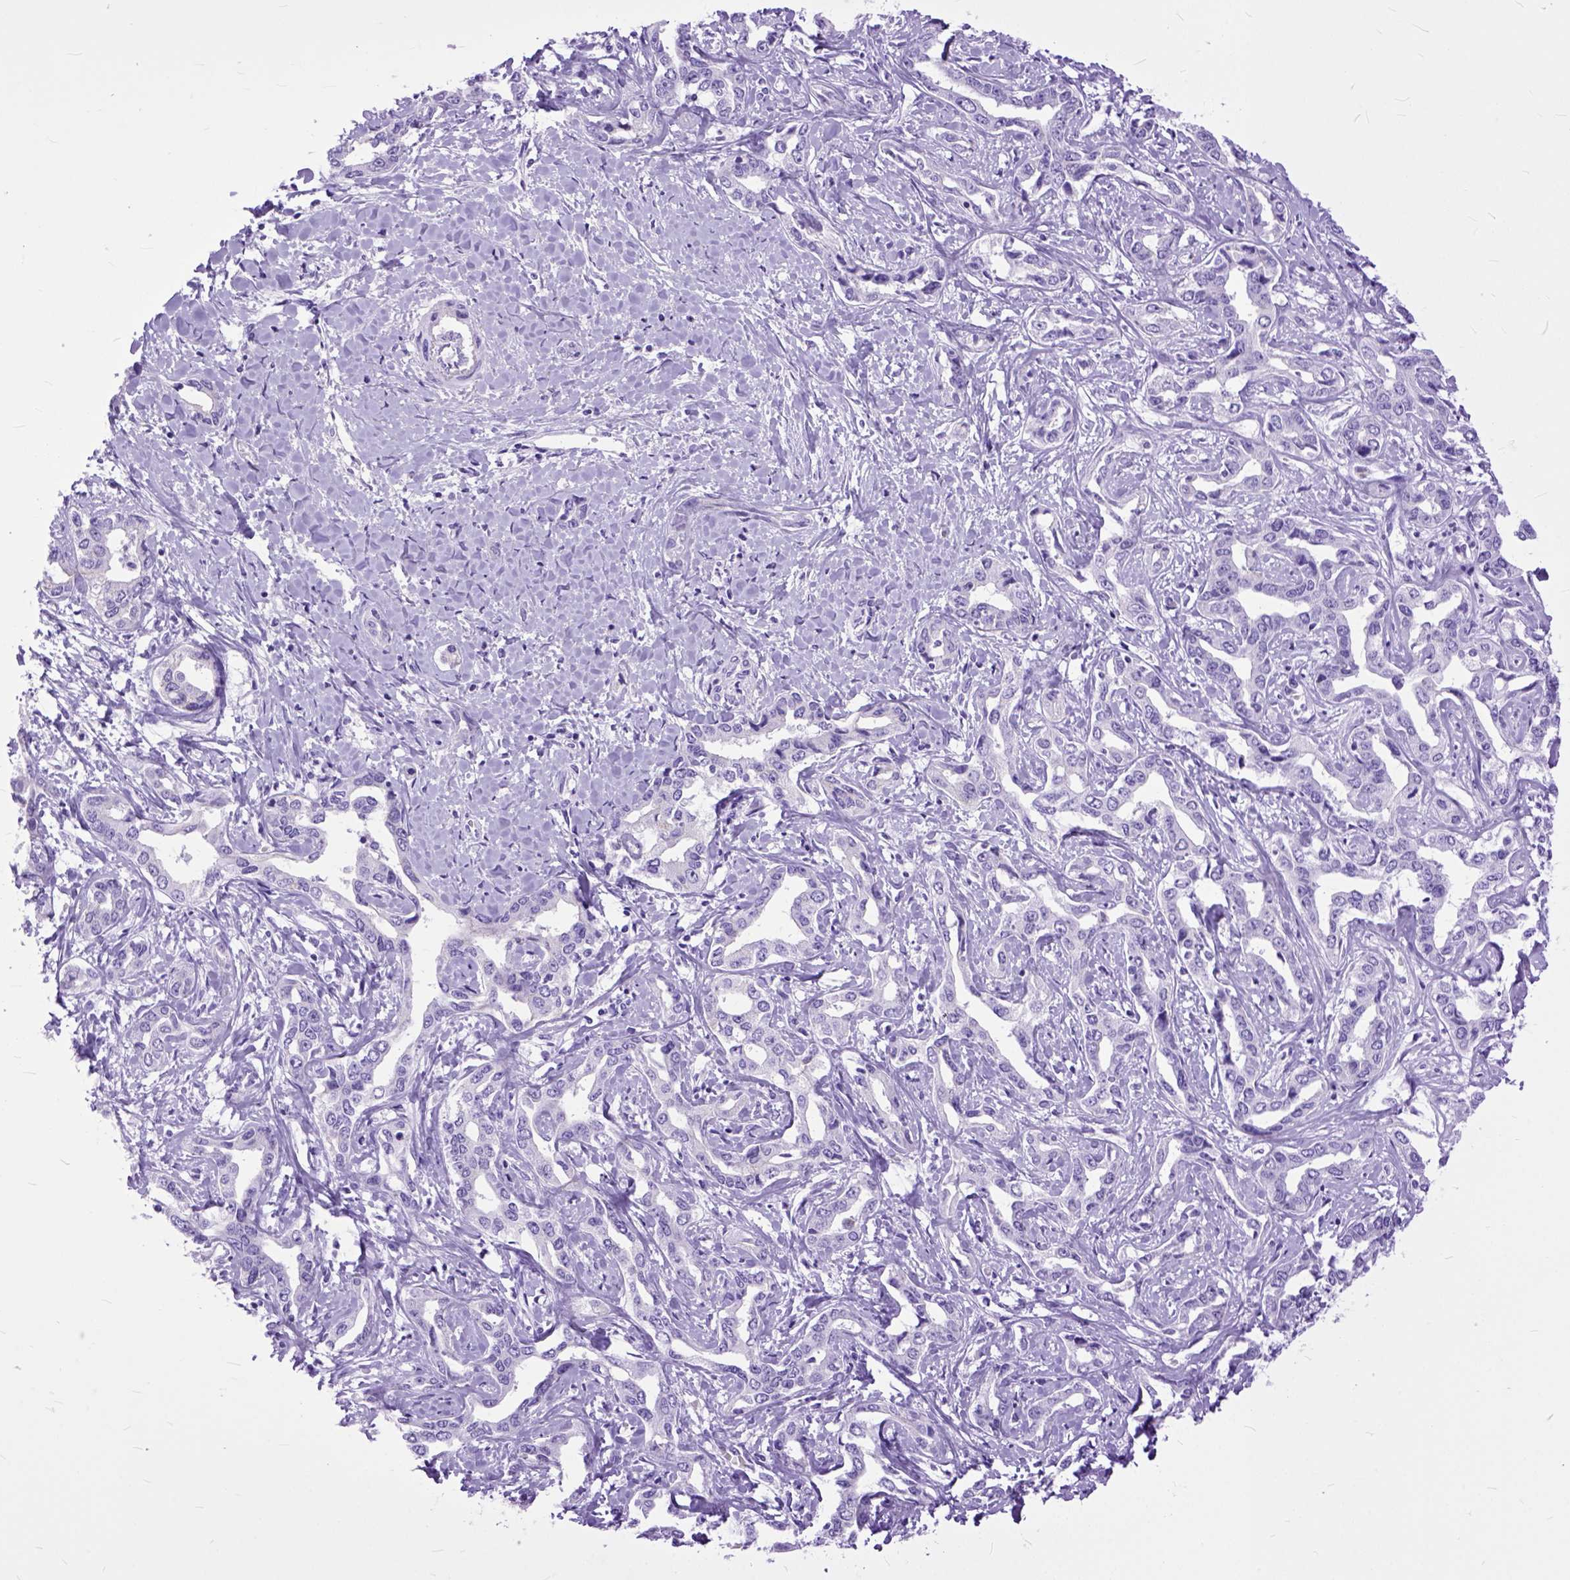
{"staining": {"intensity": "negative", "quantity": "none", "location": "none"}, "tissue": "liver cancer", "cell_type": "Tumor cells", "image_type": "cancer", "snomed": [{"axis": "morphology", "description": "Cholangiocarcinoma"}, {"axis": "topography", "description": "Liver"}], "caption": "Immunohistochemistry photomicrograph of neoplastic tissue: liver cancer (cholangiocarcinoma) stained with DAB reveals no significant protein positivity in tumor cells. (IHC, brightfield microscopy, high magnification).", "gene": "GNGT1", "patient": {"sex": "male", "age": 59}}